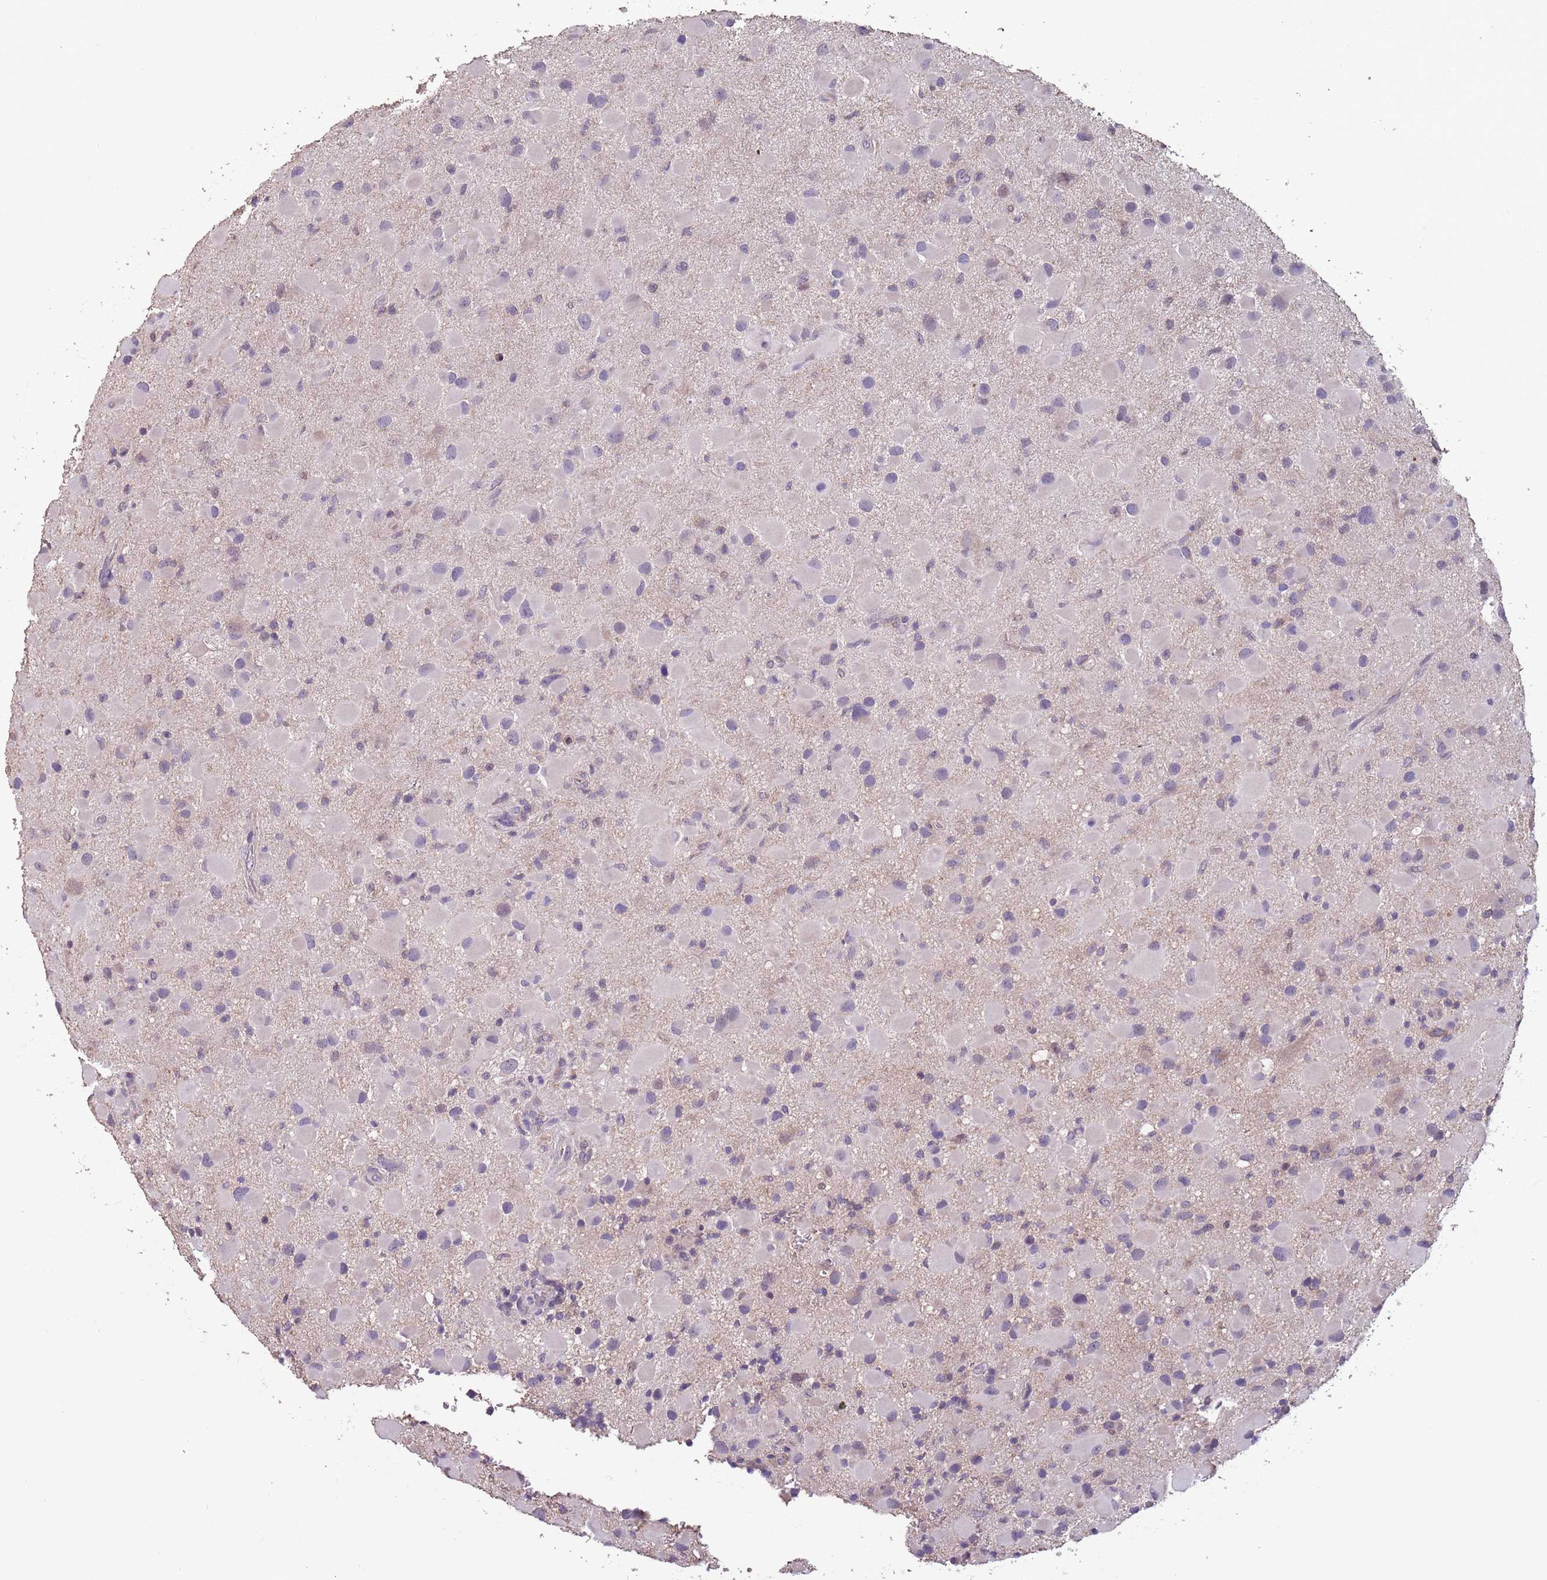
{"staining": {"intensity": "weak", "quantity": "<25%", "location": "cytoplasmic/membranous"}, "tissue": "glioma", "cell_type": "Tumor cells", "image_type": "cancer", "snomed": [{"axis": "morphology", "description": "Glioma, malignant, Low grade"}, {"axis": "topography", "description": "Brain"}], "caption": "Protein analysis of malignant glioma (low-grade) shows no significant positivity in tumor cells.", "gene": "MBD3L1", "patient": {"sex": "female", "age": 32}}